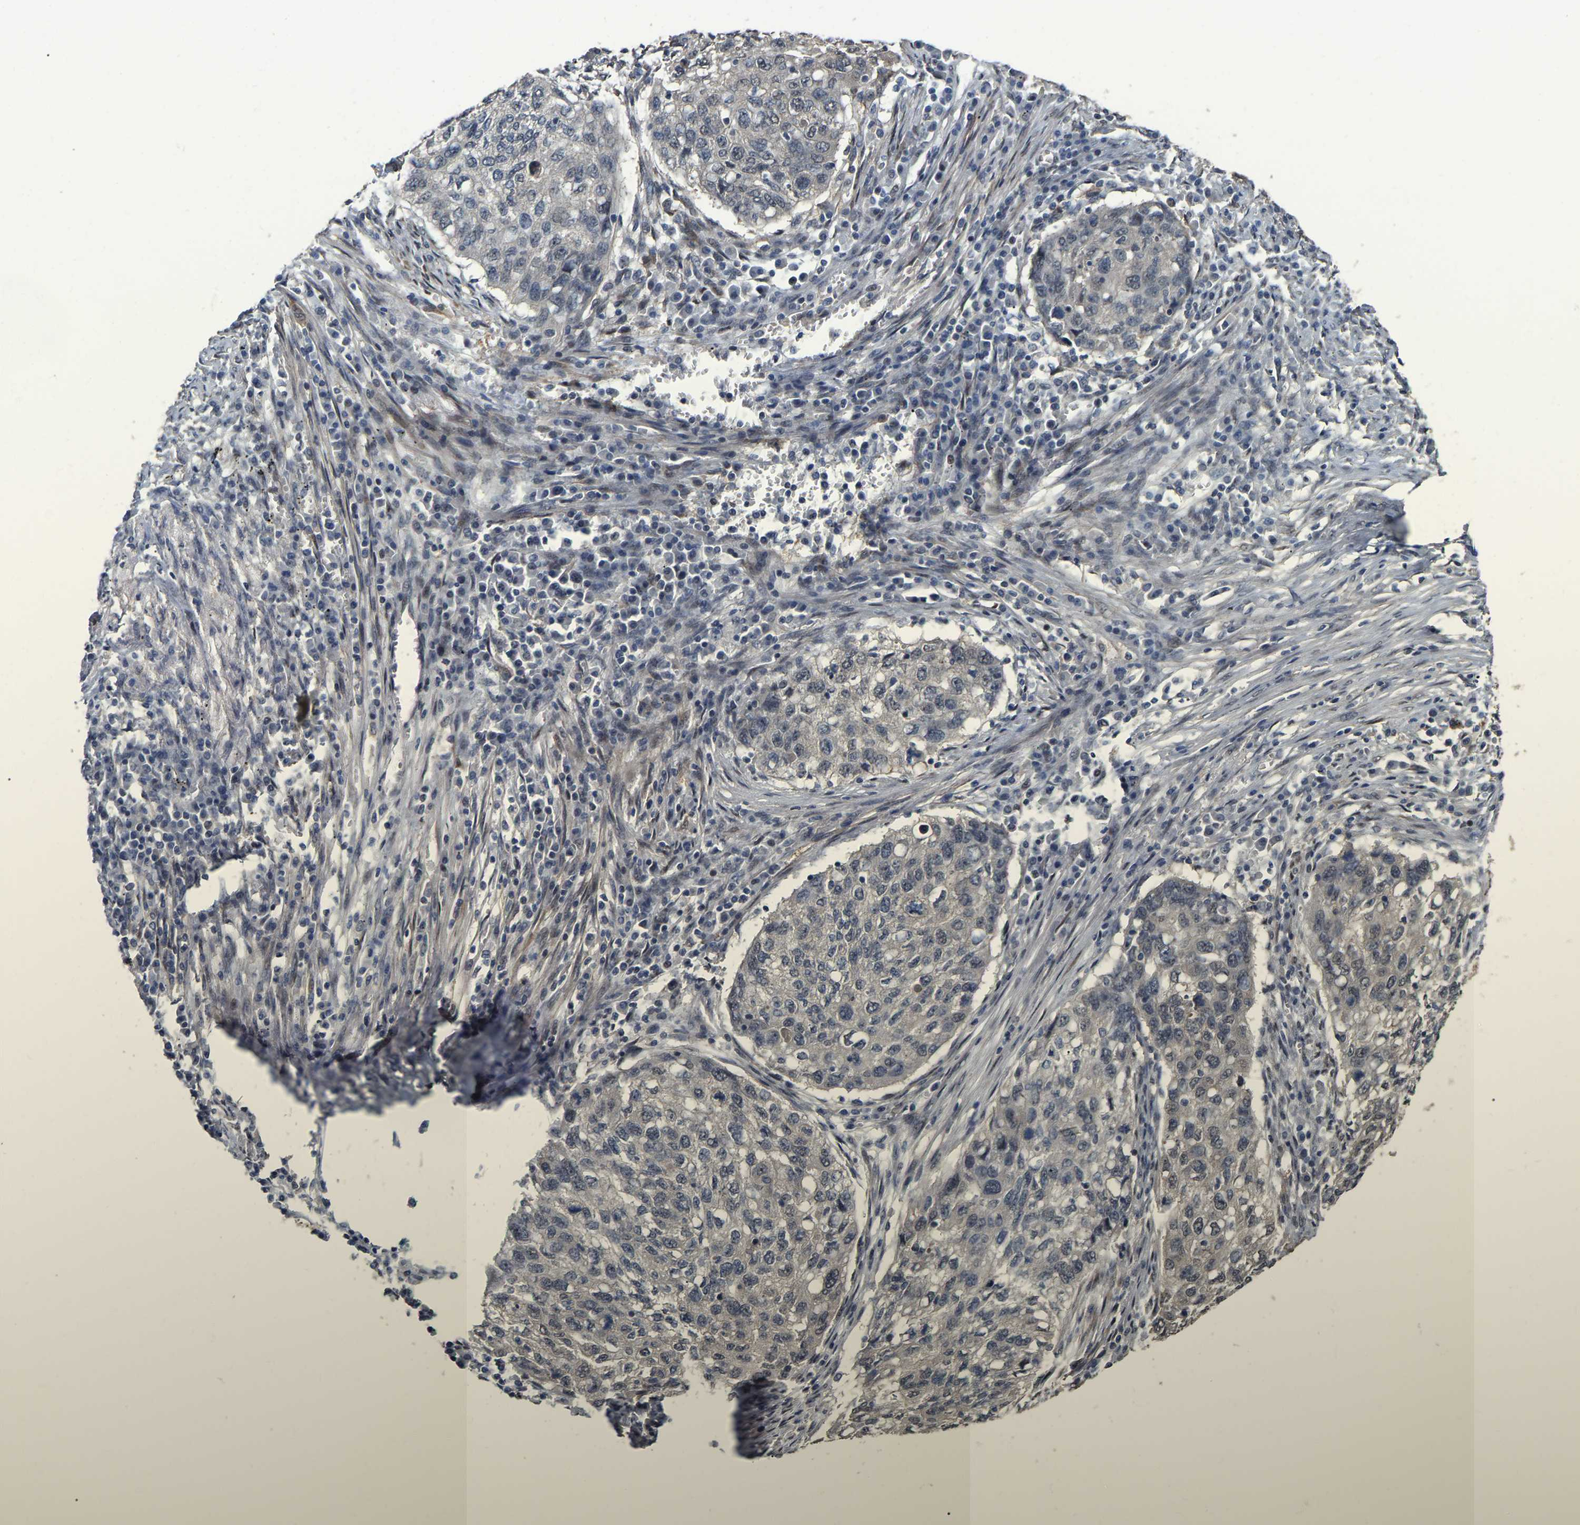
{"staining": {"intensity": "negative", "quantity": "none", "location": "none"}, "tissue": "lung cancer", "cell_type": "Tumor cells", "image_type": "cancer", "snomed": [{"axis": "morphology", "description": "Squamous cell carcinoma, NOS"}, {"axis": "topography", "description": "Lung"}], "caption": "Lung squamous cell carcinoma stained for a protein using immunohistochemistry (IHC) reveals no expression tumor cells.", "gene": "RUVBL1", "patient": {"sex": "female", "age": 63}}